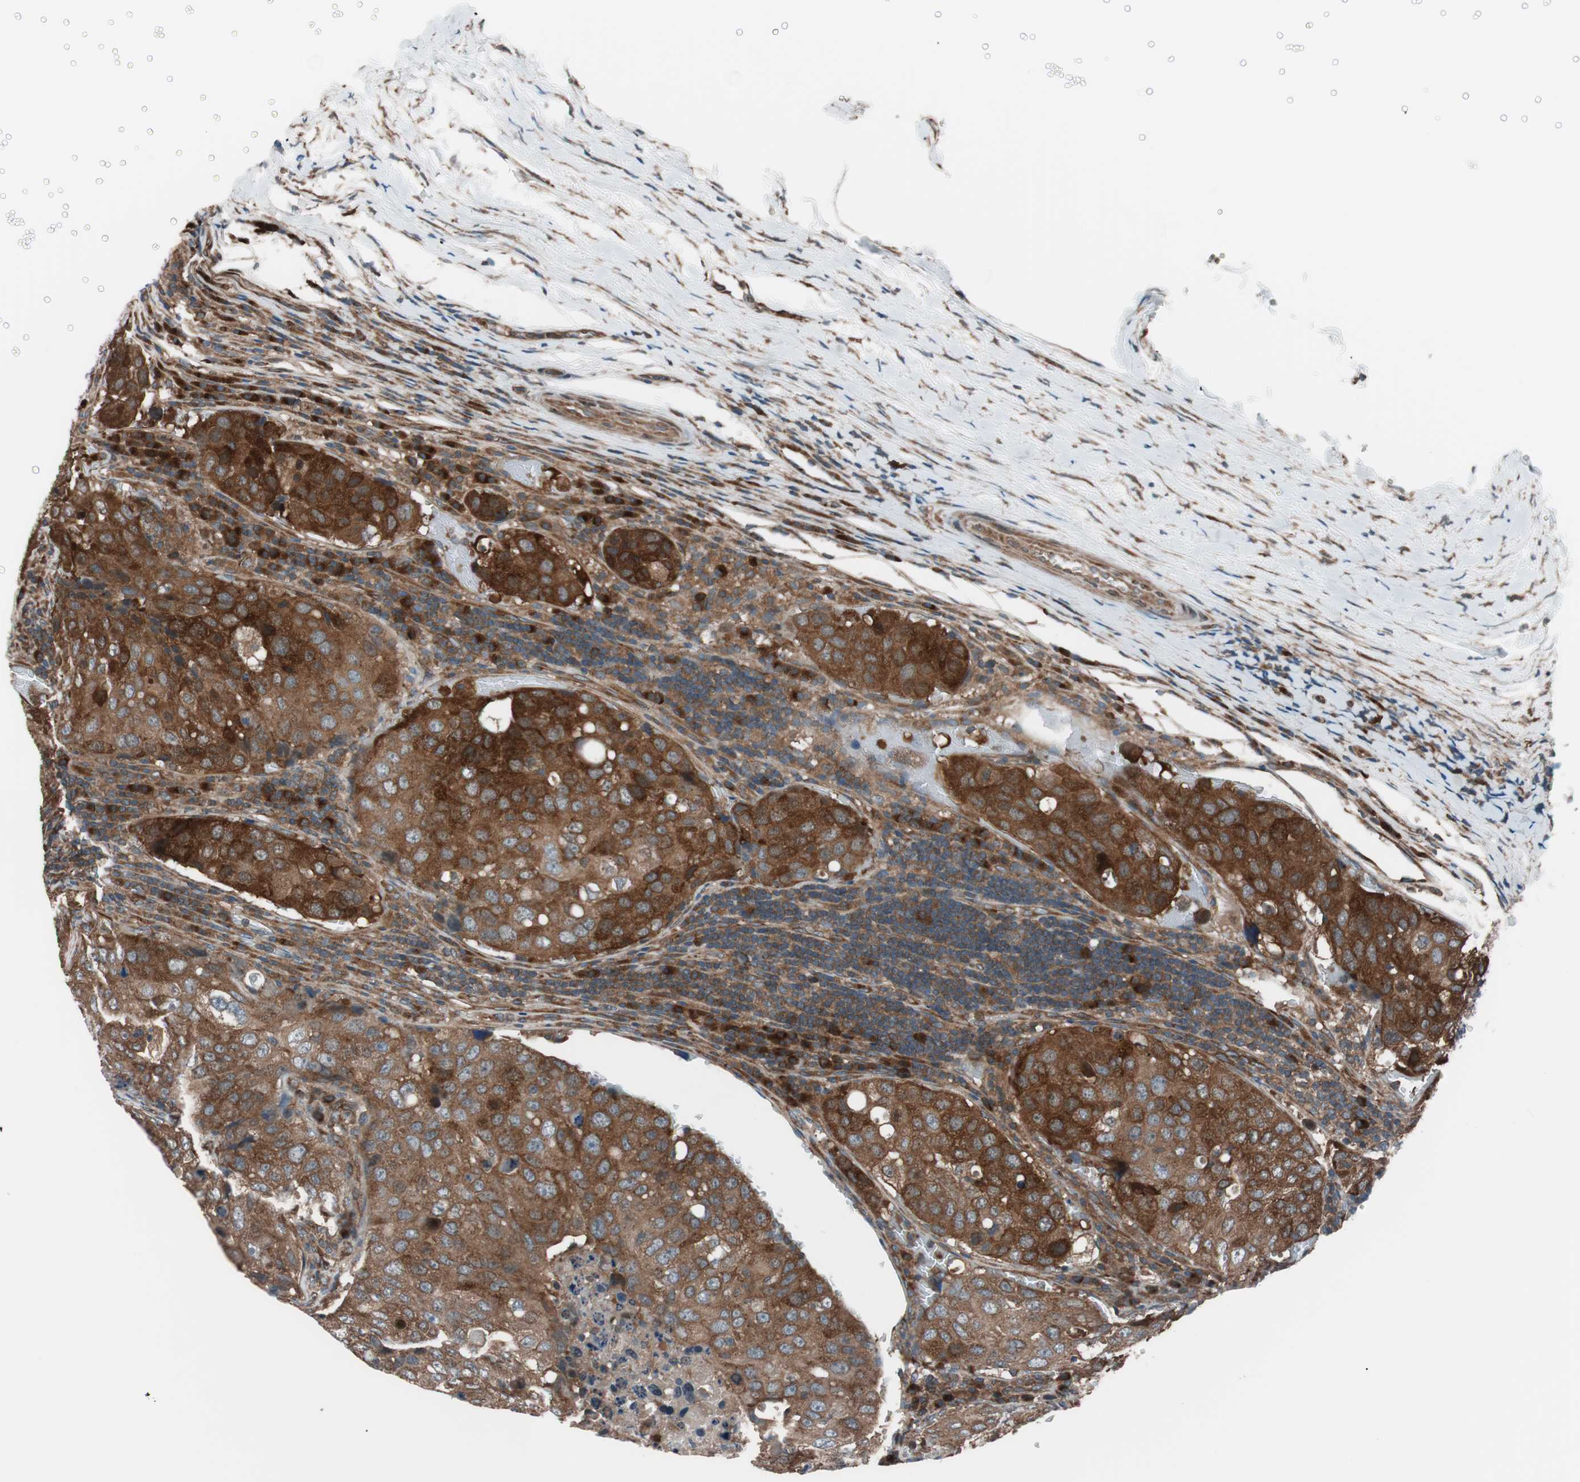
{"staining": {"intensity": "strong", "quantity": ">75%", "location": "cytoplasmic/membranous"}, "tissue": "urothelial cancer", "cell_type": "Tumor cells", "image_type": "cancer", "snomed": [{"axis": "morphology", "description": "Urothelial carcinoma, High grade"}, {"axis": "topography", "description": "Lymph node"}, {"axis": "topography", "description": "Urinary bladder"}], "caption": "A brown stain highlights strong cytoplasmic/membranous expression of a protein in urothelial cancer tumor cells.", "gene": "SEC31A", "patient": {"sex": "male", "age": 51}}